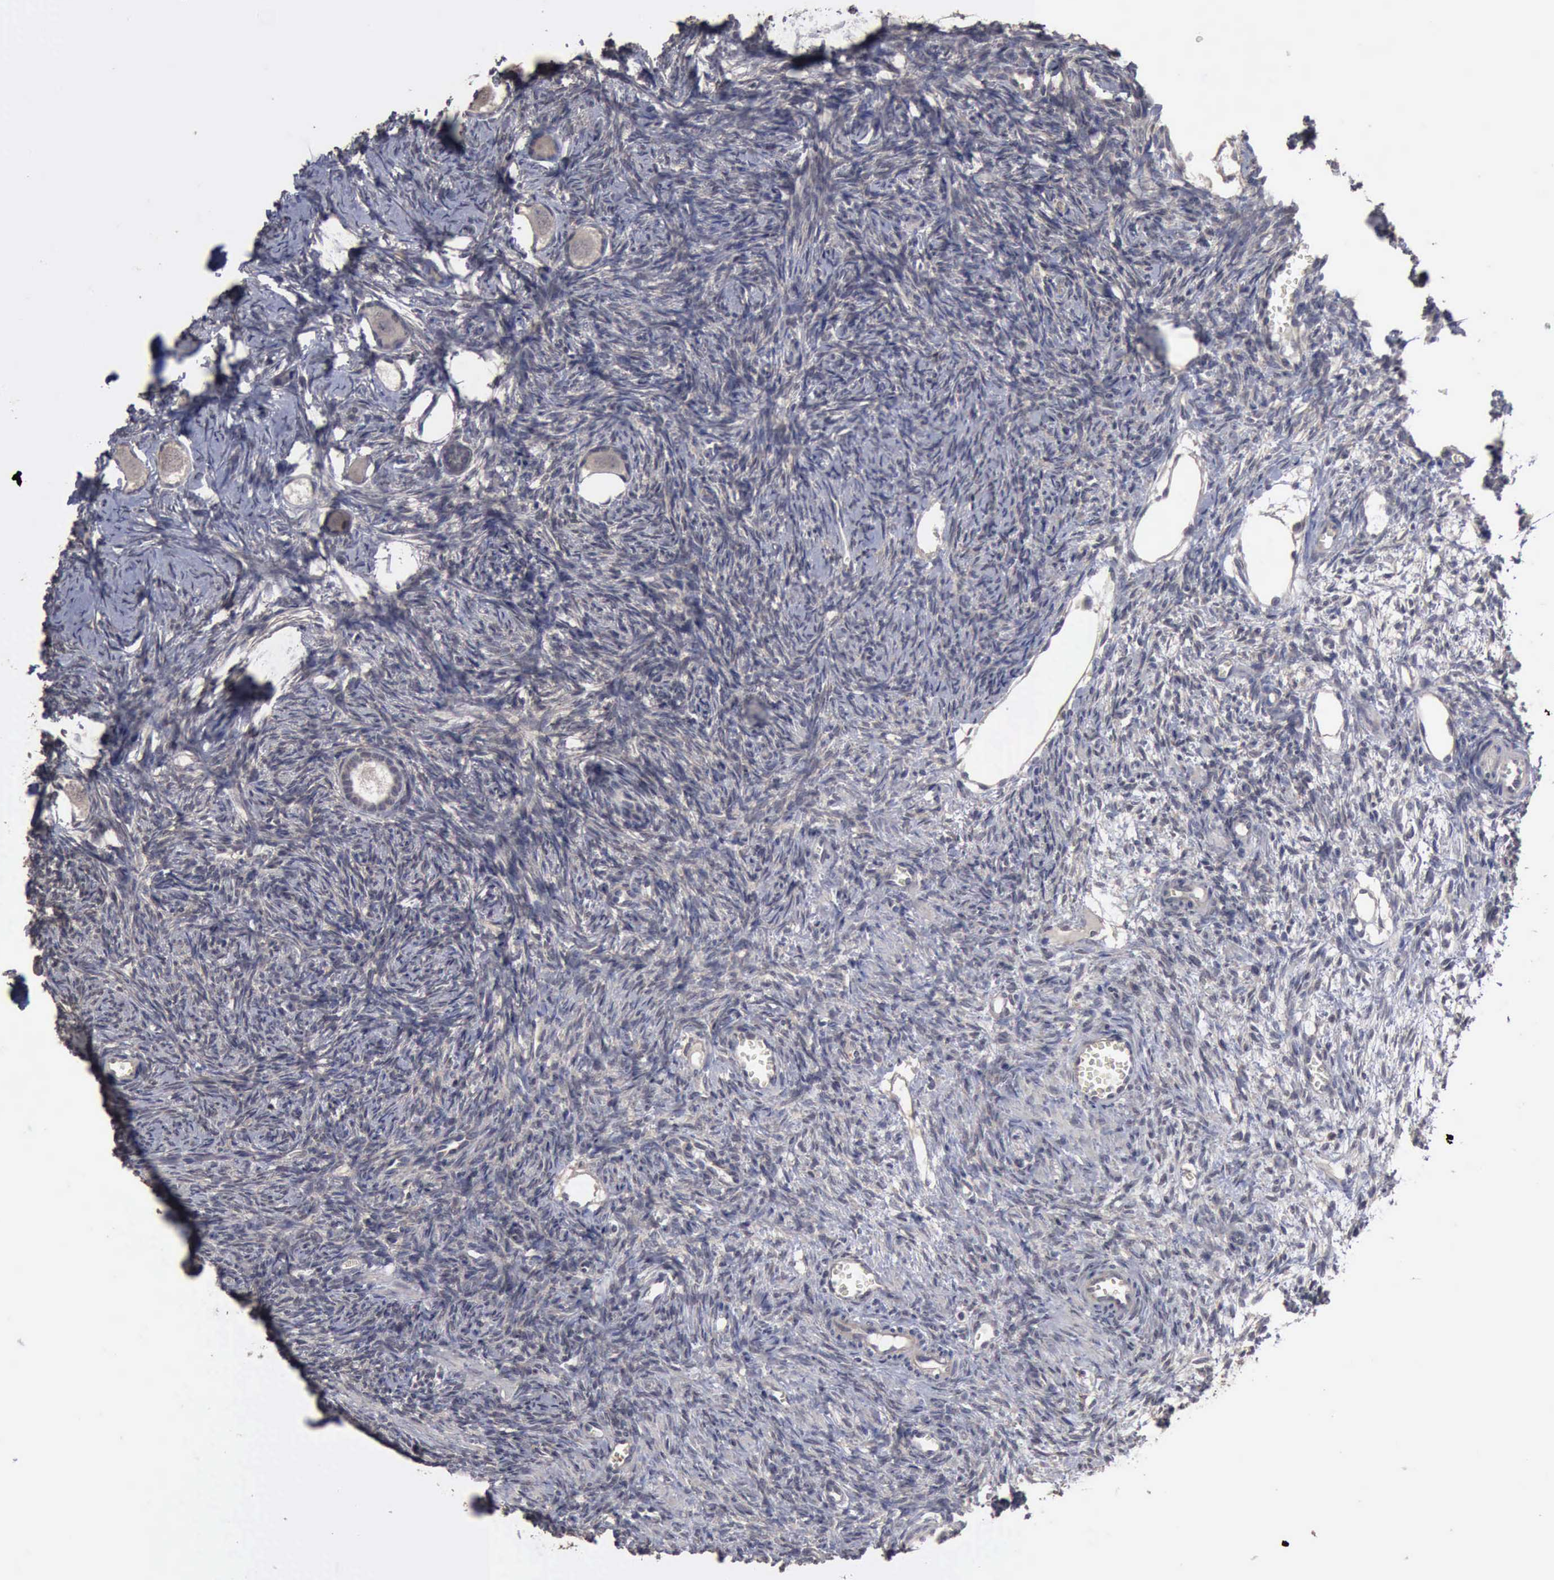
{"staining": {"intensity": "negative", "quantity": "none", "location": "none"}, "tissue": "ovary", "cell_type": "Follicle cells", "image_type": "normal", "snomed": [{"axis": "morphology", "description": "Normal tissue, NOS"}, {"axis": "topography", "description": "Ovary"}], "caption": "Follicle cells show no significant protein staining in unremarkable ovary. (Brightfield microscopy of DAB (3,3'-diaminobenzidine) IHC at high magnification).", "gene": "CRKL", "patient": {"sex": "female", "age": 27}}